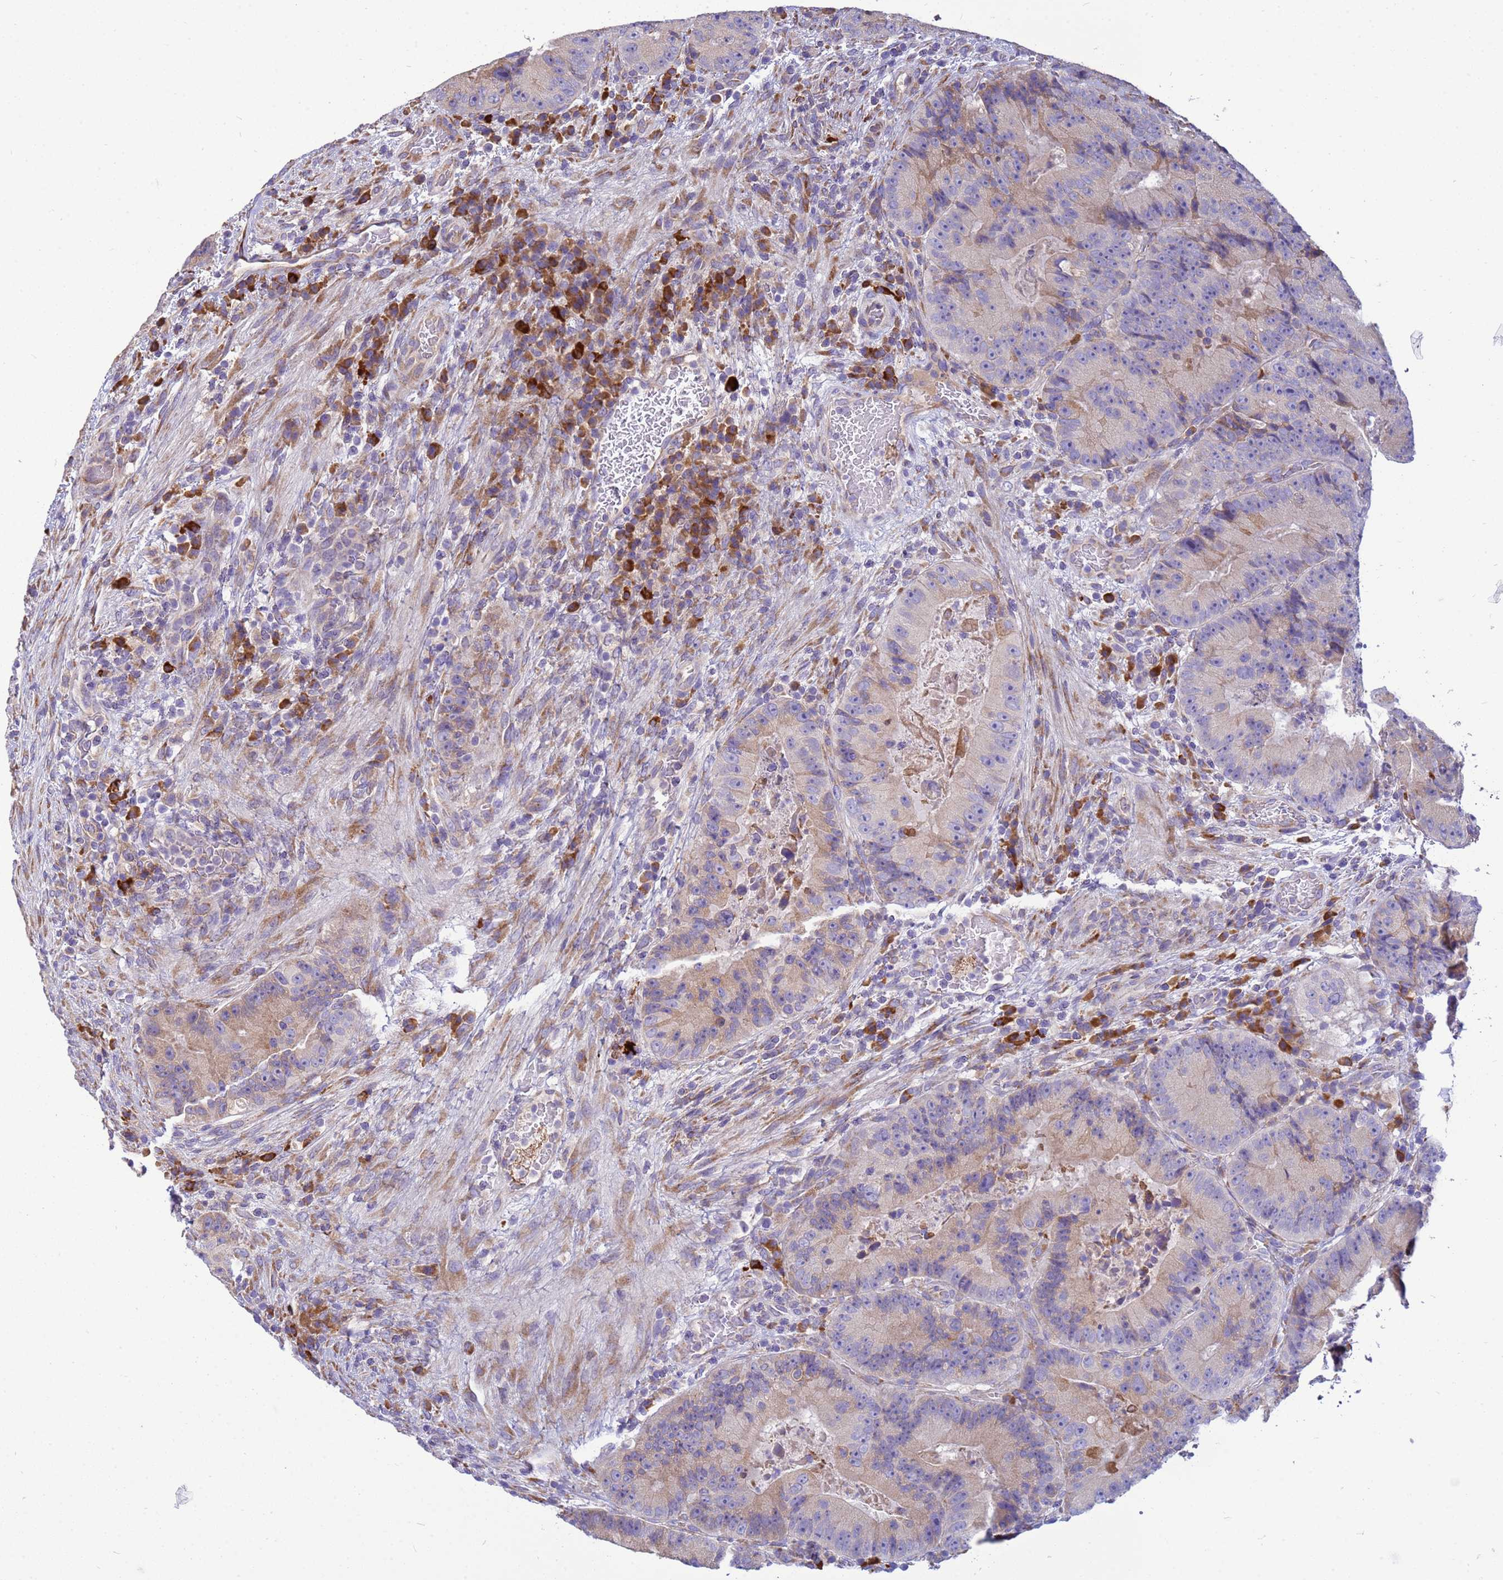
{"staining": {"intensity": "moderate", "quantity": "25%-75%", "location": "cytoplasmic/membranous"}, "tissue": "colorectal cancer", "cell_type": "Tumor cells", "image_type": "cancer", "snomed": [{"axis": "morphology", "description": "Adenocarcinoma, NOS"}, {"axis": "topography", "description": "Colon"}], "caption": "High-magnification brightfield microscopy of adenocarcinoma (colorectal) stained with DAB (3,3'-diaminobenzidine) (brown) and counterstained with hematoxylin (blue). tumor cells exhibit moderate cytoplasmic/membranous positivity is seen in approximately25%-75% of cells. (Stains: DAB in brown, nuclei in blue, Microscopy: brightfield microscopy at high magnification).", "gene": "THAP5", "patient": {"sex": "female", "age": 86}}